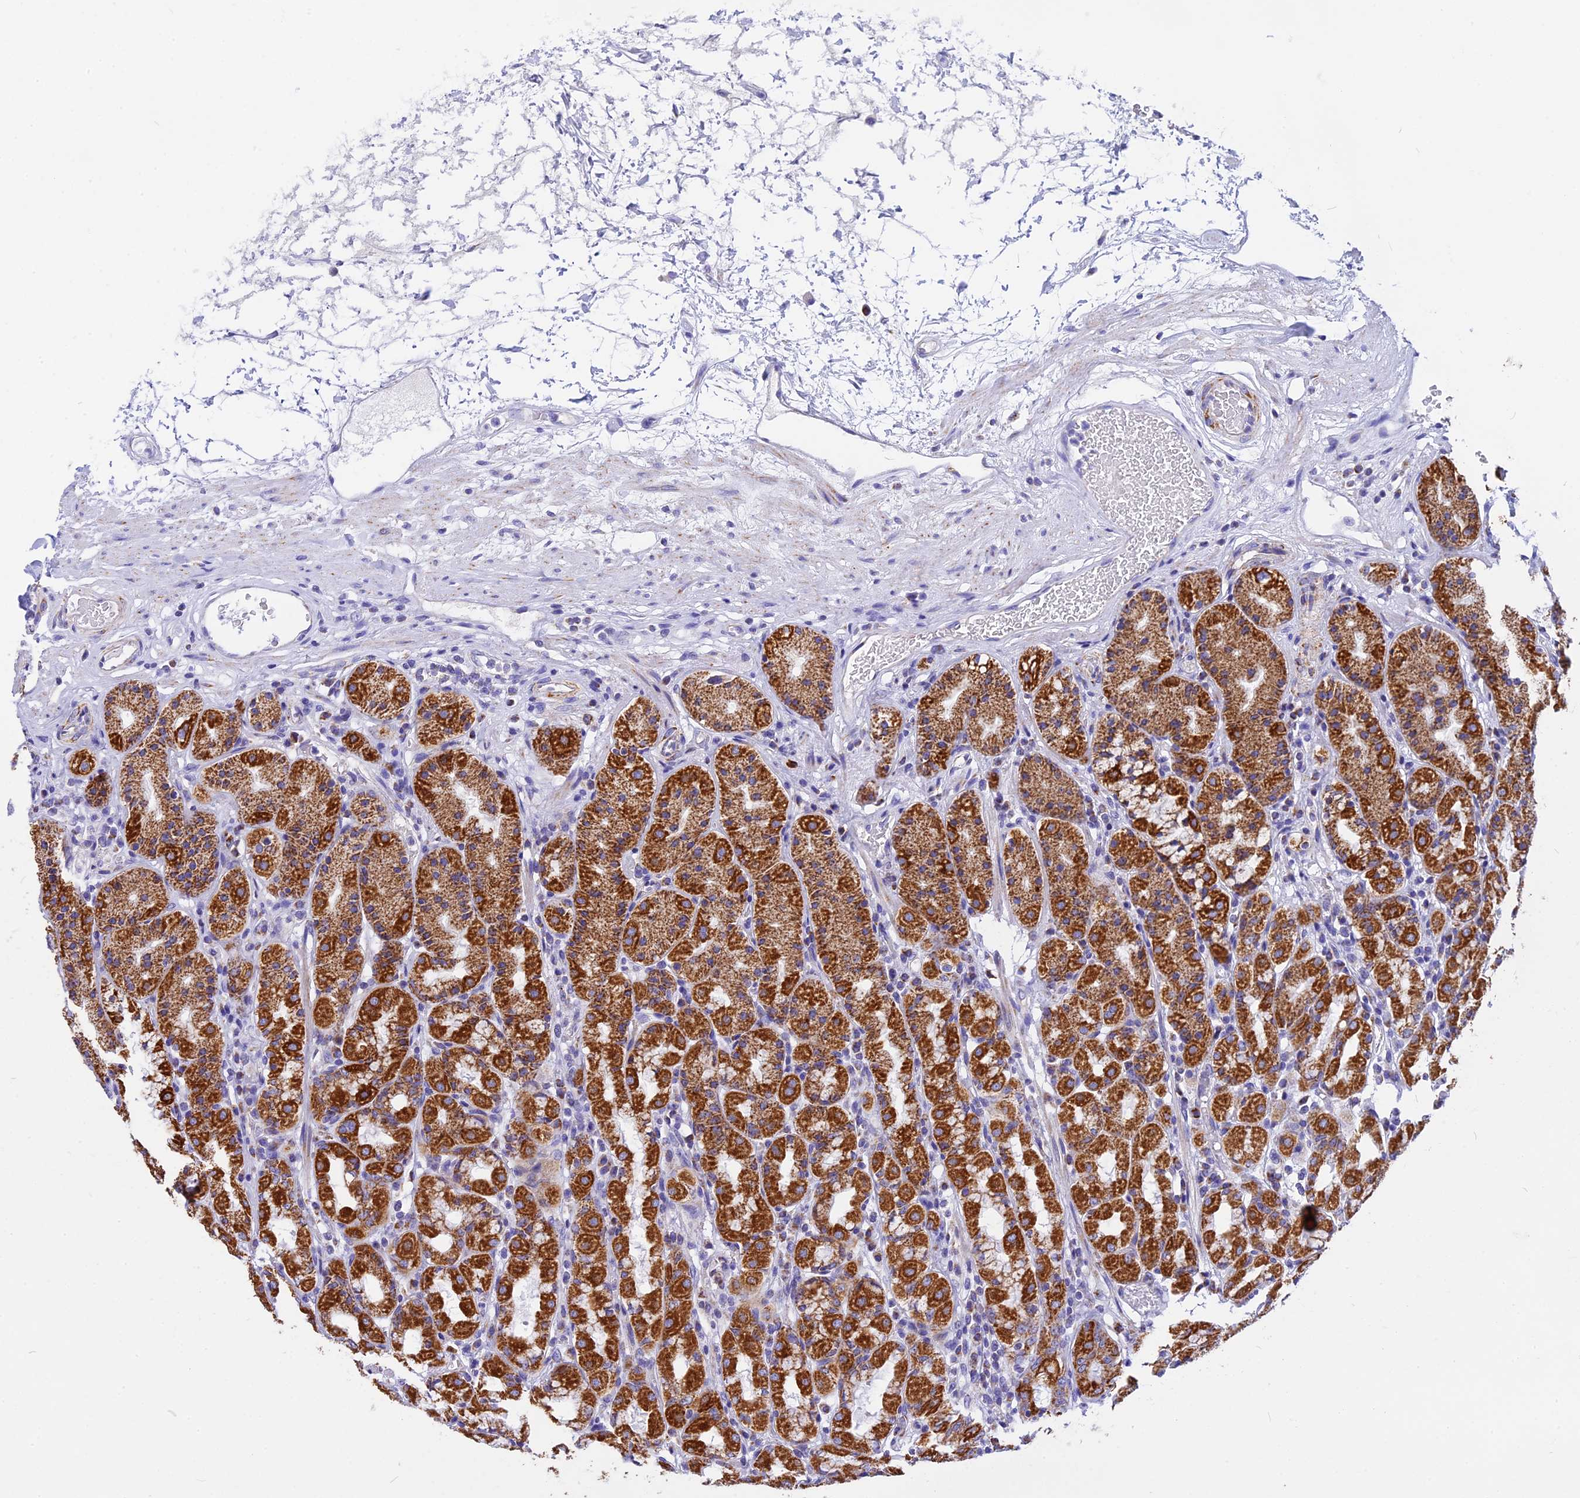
{"staining": {"intensity": "strong", "quantity": ">75%", "location": "cytoplasmic/membranous"}, "tissue": "stomach", "cell_type": "Glandular cells", "image_type": "normal", "snomed": [{"axis": "morphology", "description": "Normal tissue, NOS"}, {"axis": "topography", "description": "Stomach, lower"}], "caption": "A brown stain shows strong cytoplasmic/membranous staining of a protein in glandular cells of benign stomach.", "gene": "VDAC2", "patient": {"sex": "female", "age": 56}}